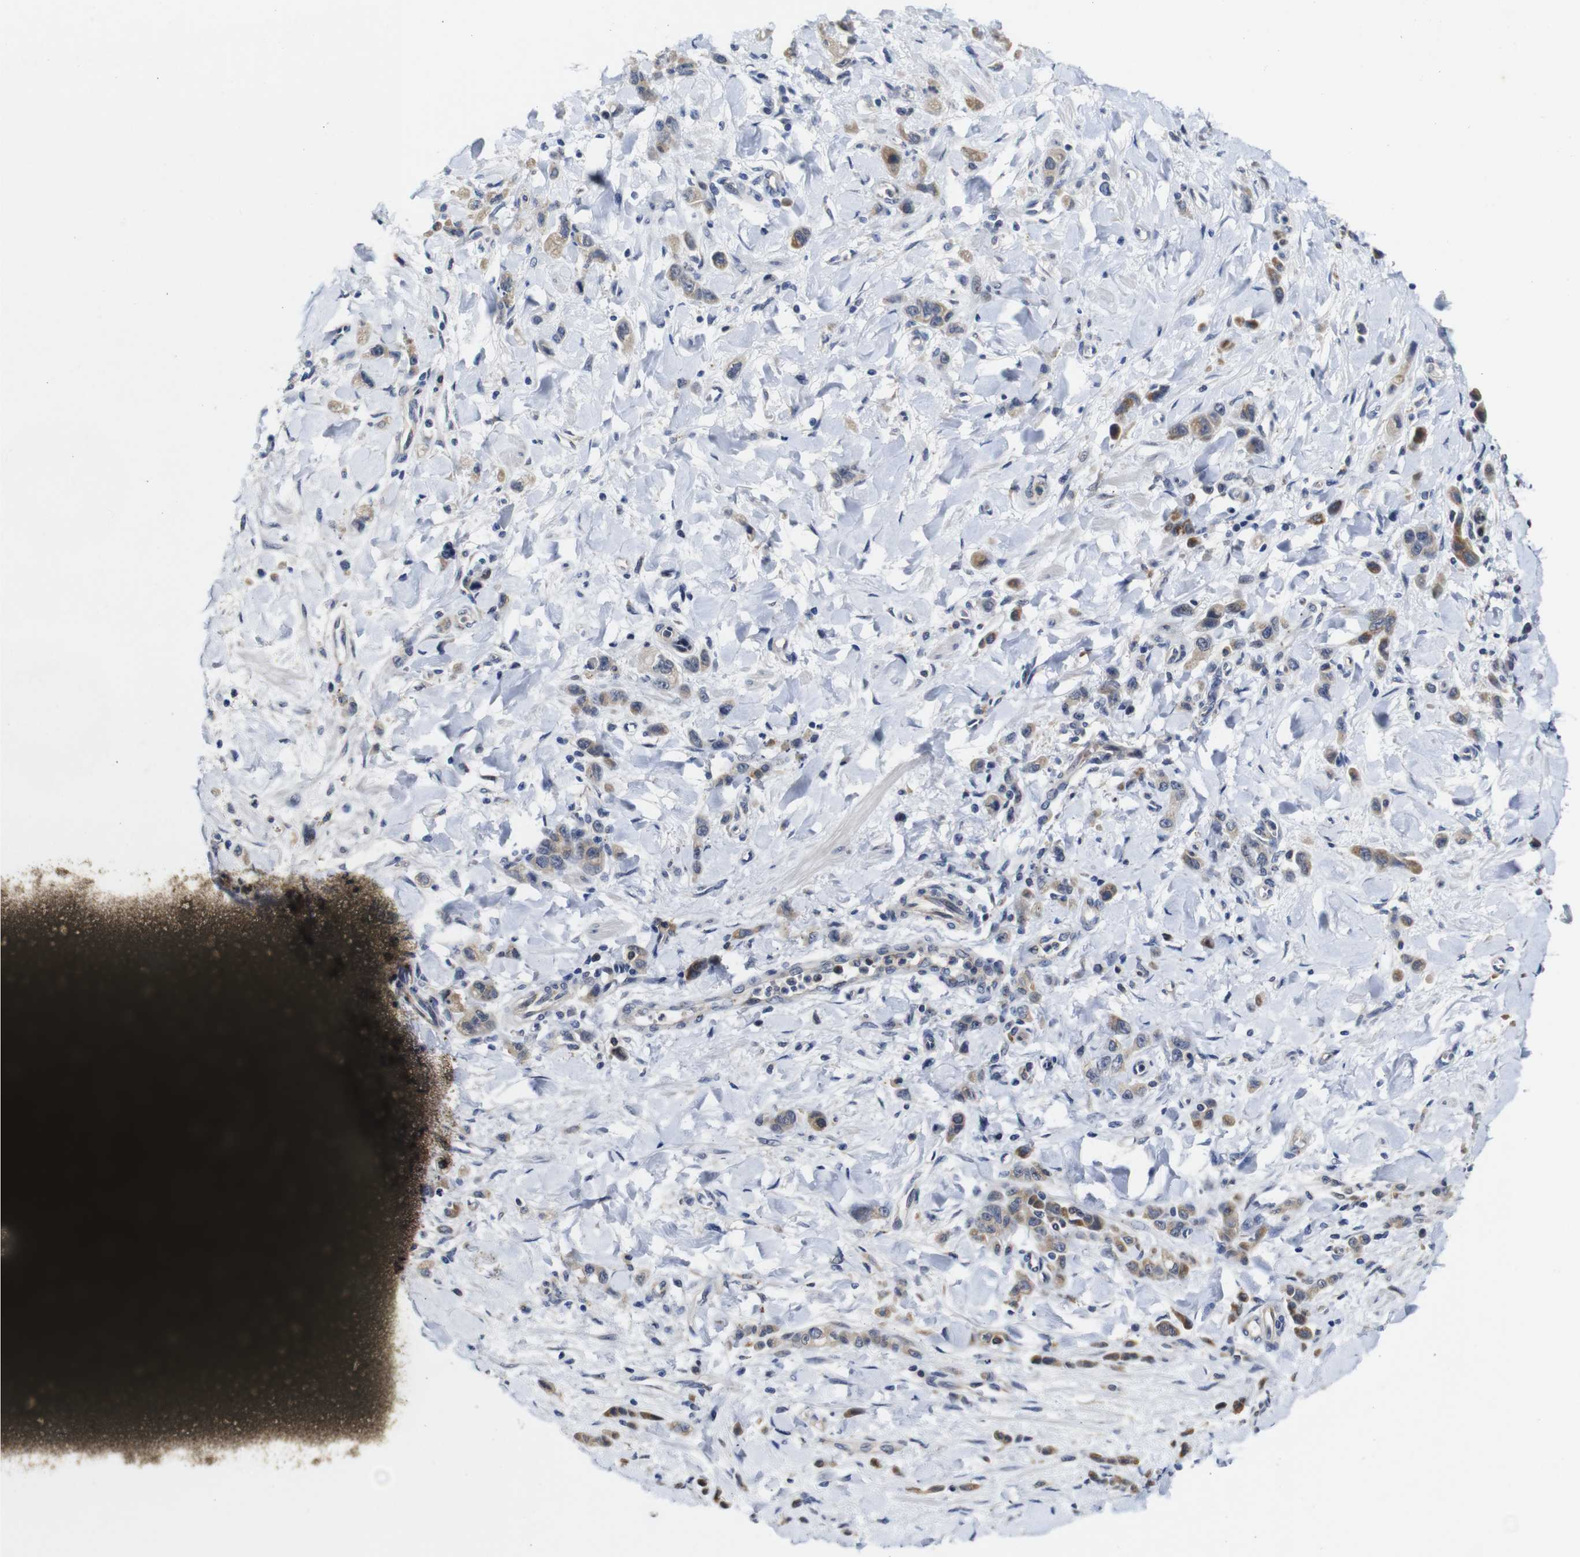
{"staining": {"intensity": "weak", "quantity": ">75%", "location": "cytoplasmic/membranous"}, "tissue": "stomach cancer", "cell_type": "Tumor cells", "image_type": "cancer", "snomed": [{"axis": "morphology", "description": "Normal tissue, NOS"}, {"axis": "morphology", "description": "Adenocarcinoma, NOS"}, {"axis": "topography", "description": "Stomach"}], "caption": "The image displays immunohistochemical staining of stomach cancer (adenocarcinoma). There is weak cytoplasmic/membranous positivity is appreciated in approximately >75% of tumor cells.", "gene": "FURIN", "patient": {"sex": "male", "age": 82}}